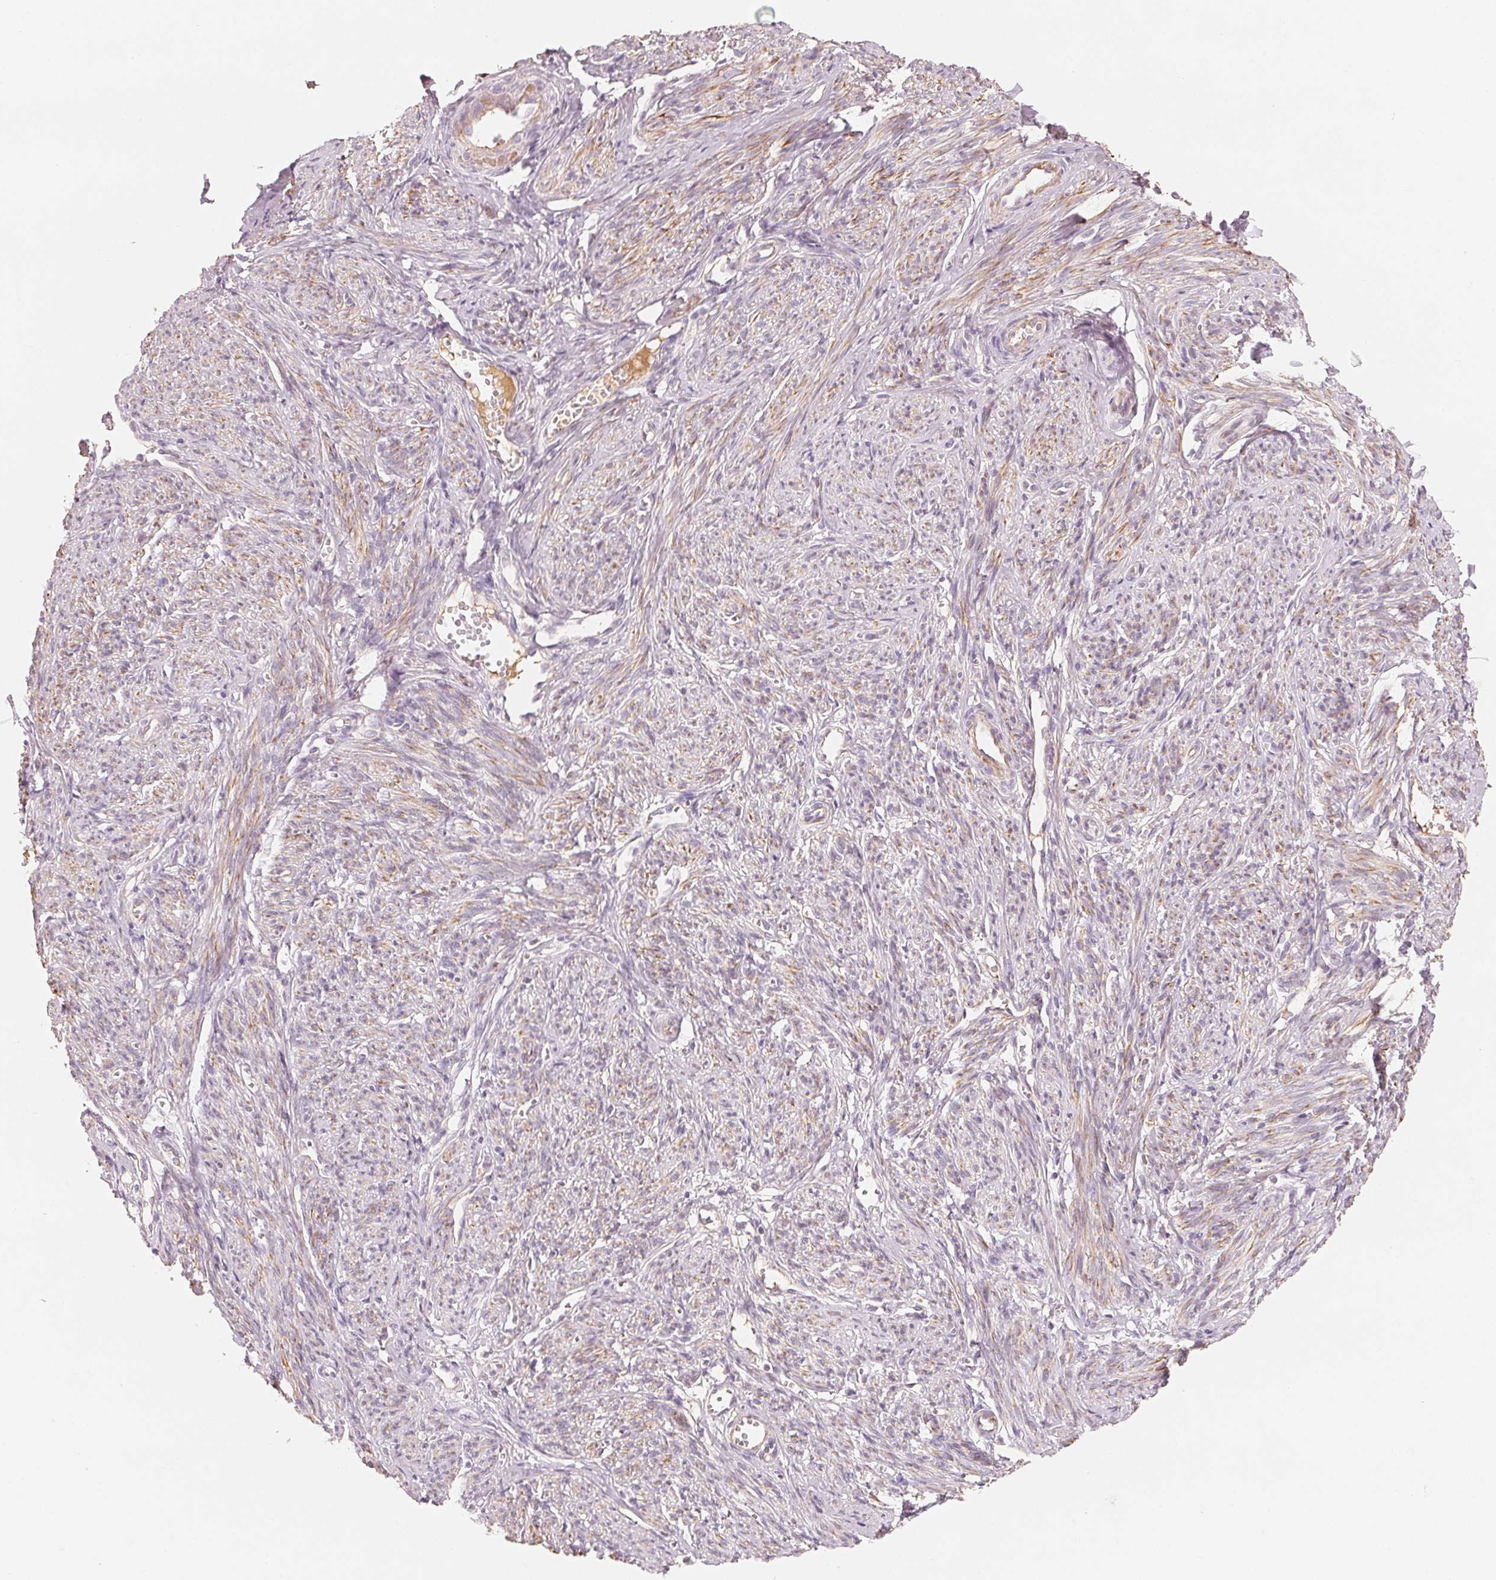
{"staining": {"intensity": "moderate", "quantity": "<25%", "location": "cytoplasmic/membranous"}, "tissue": "smooth muscle", "cell_type": "Smooth muscle cells", "image_type": "normal", "snomed": [{"axis": "morphology", "description": "Normal tissue, NOS"}, {"axis": "topography", "description": "Smooth muscle"}], "caption": "Immunohistochemistry (IHC) (DAB (3,3'-diaminobenzidine)) staining of unremarkable human smooth muscle shows moderate cytoplasmic/membranous protein expression in about <25% of smooth muscle cells. The staining is performed using DAB (3,3'-diaminobenzidine) brown chromogen to label protein expression. The nuclei are counter-stained blue using hematoxylin.", "gene": "CFHR2", "patient": {"sex": "female", "age": 65}}